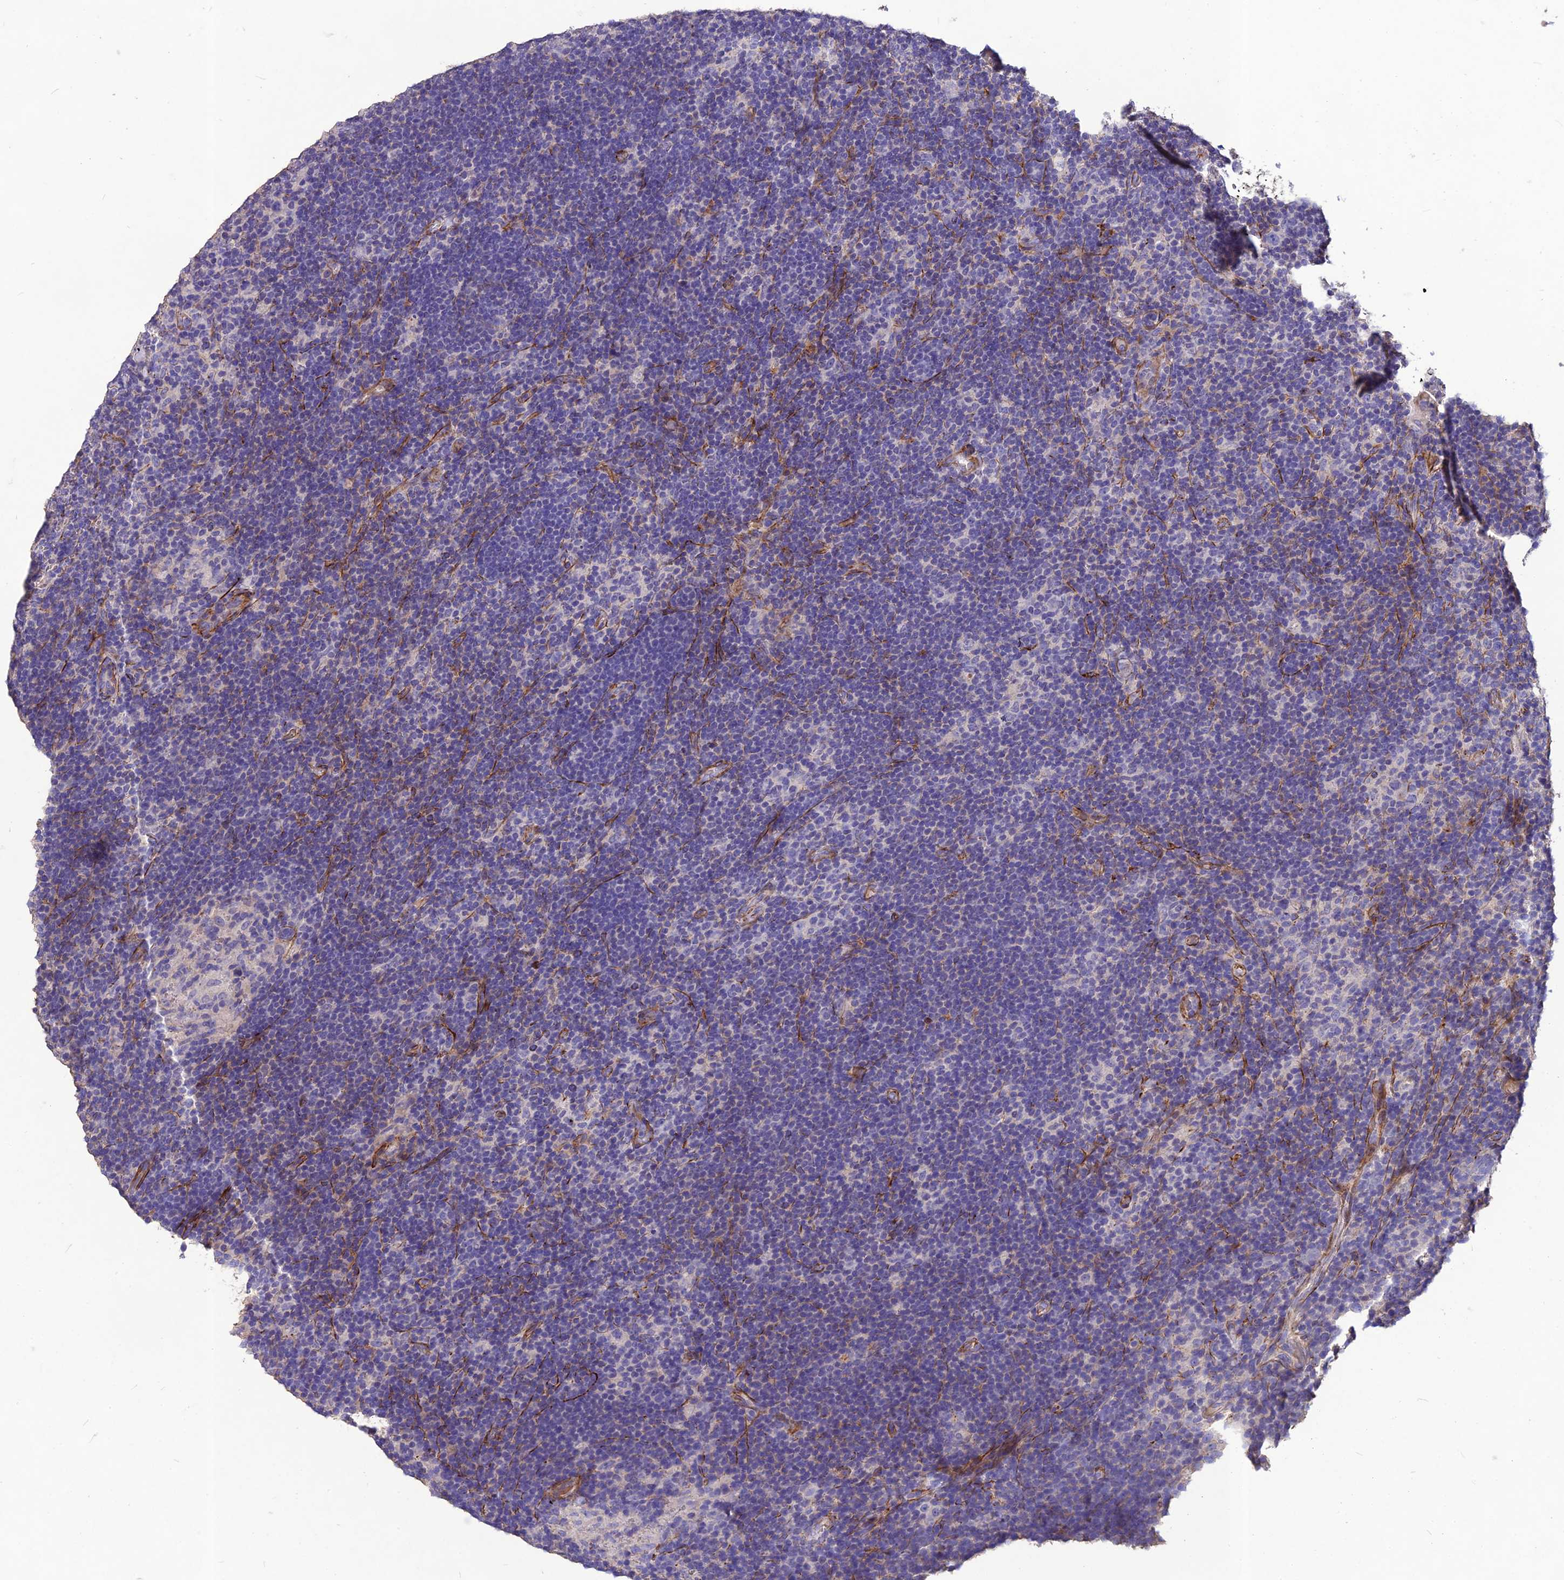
{"staining": {"intensity": "negative", "quantity": "none", "location": "none"}, "tissue": "lymphoma", "cell_type": "Tumor cells", "image_type": "cancer", "snomed": [{"axis": "morphology", "description": "Hodgkin's disease, NOS"}, {"axis": "topography", "description": "Lymph node"}], "caption": "Immunohistochemistry photomicrograph of human lymphoma stained for a protein (brown), which displays no positivity in tumor cells.", "gene": "CLUH", "patient": {"sex": "female", "age": 57}}